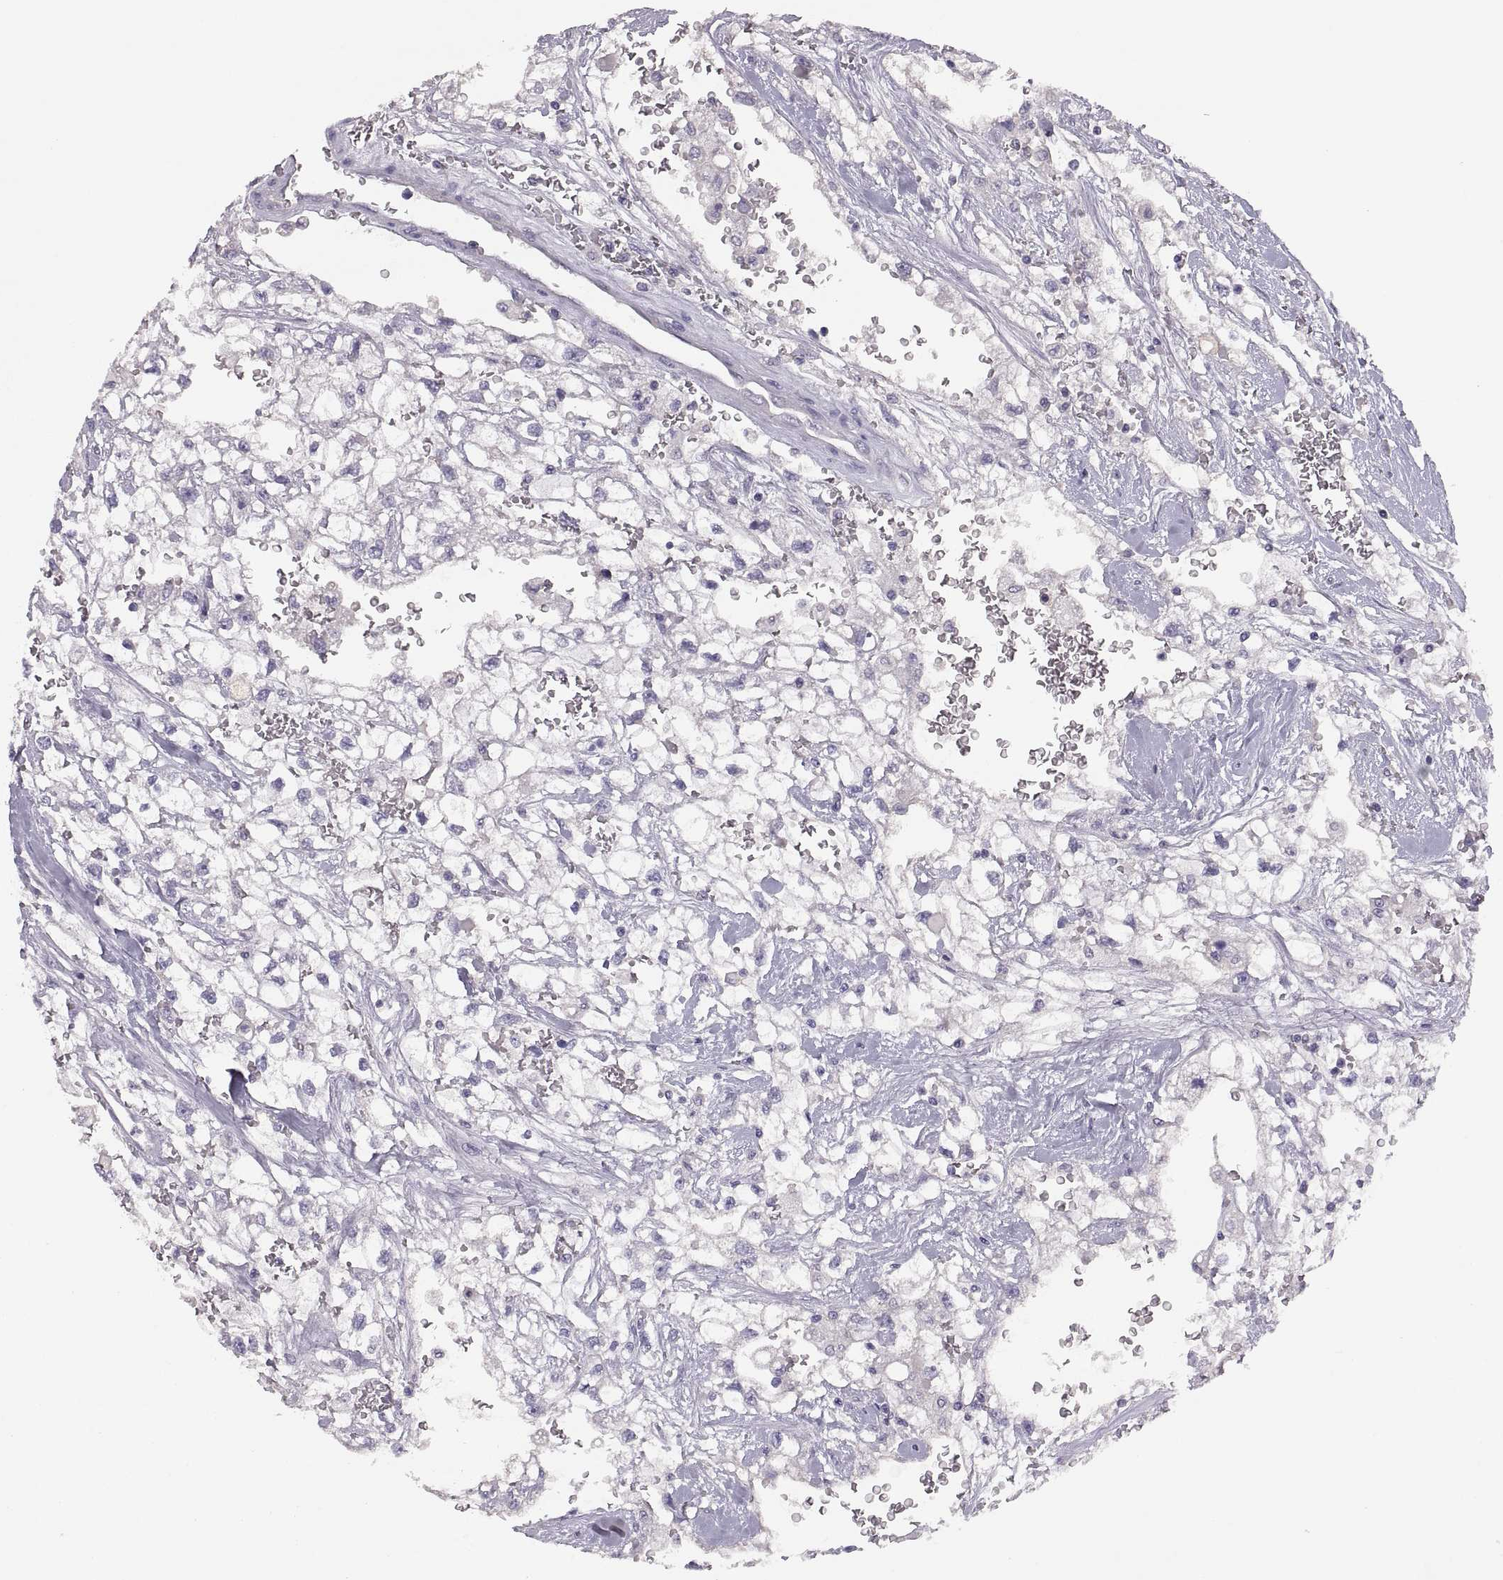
{"staining": {"intensity": "negative", "quantity": "none", "location": "none"}, "tissue": "renal cancer", "cell_type": "Tumor cells", "image_type": "cancer", "snomed": [{"axis": "morphology", "description": "Adenocarcinoma, NOS"}, {"axis": "topography", "description": "Kidney"}], "caption": "Immunohistochemistry (IHC) image of renal cancer (adenocarcinoma) stained for a protein (brown), which reveals no expression in tumor cells.", "gene": "TBX19", "patient": {"sex": "male", "age": 59}}